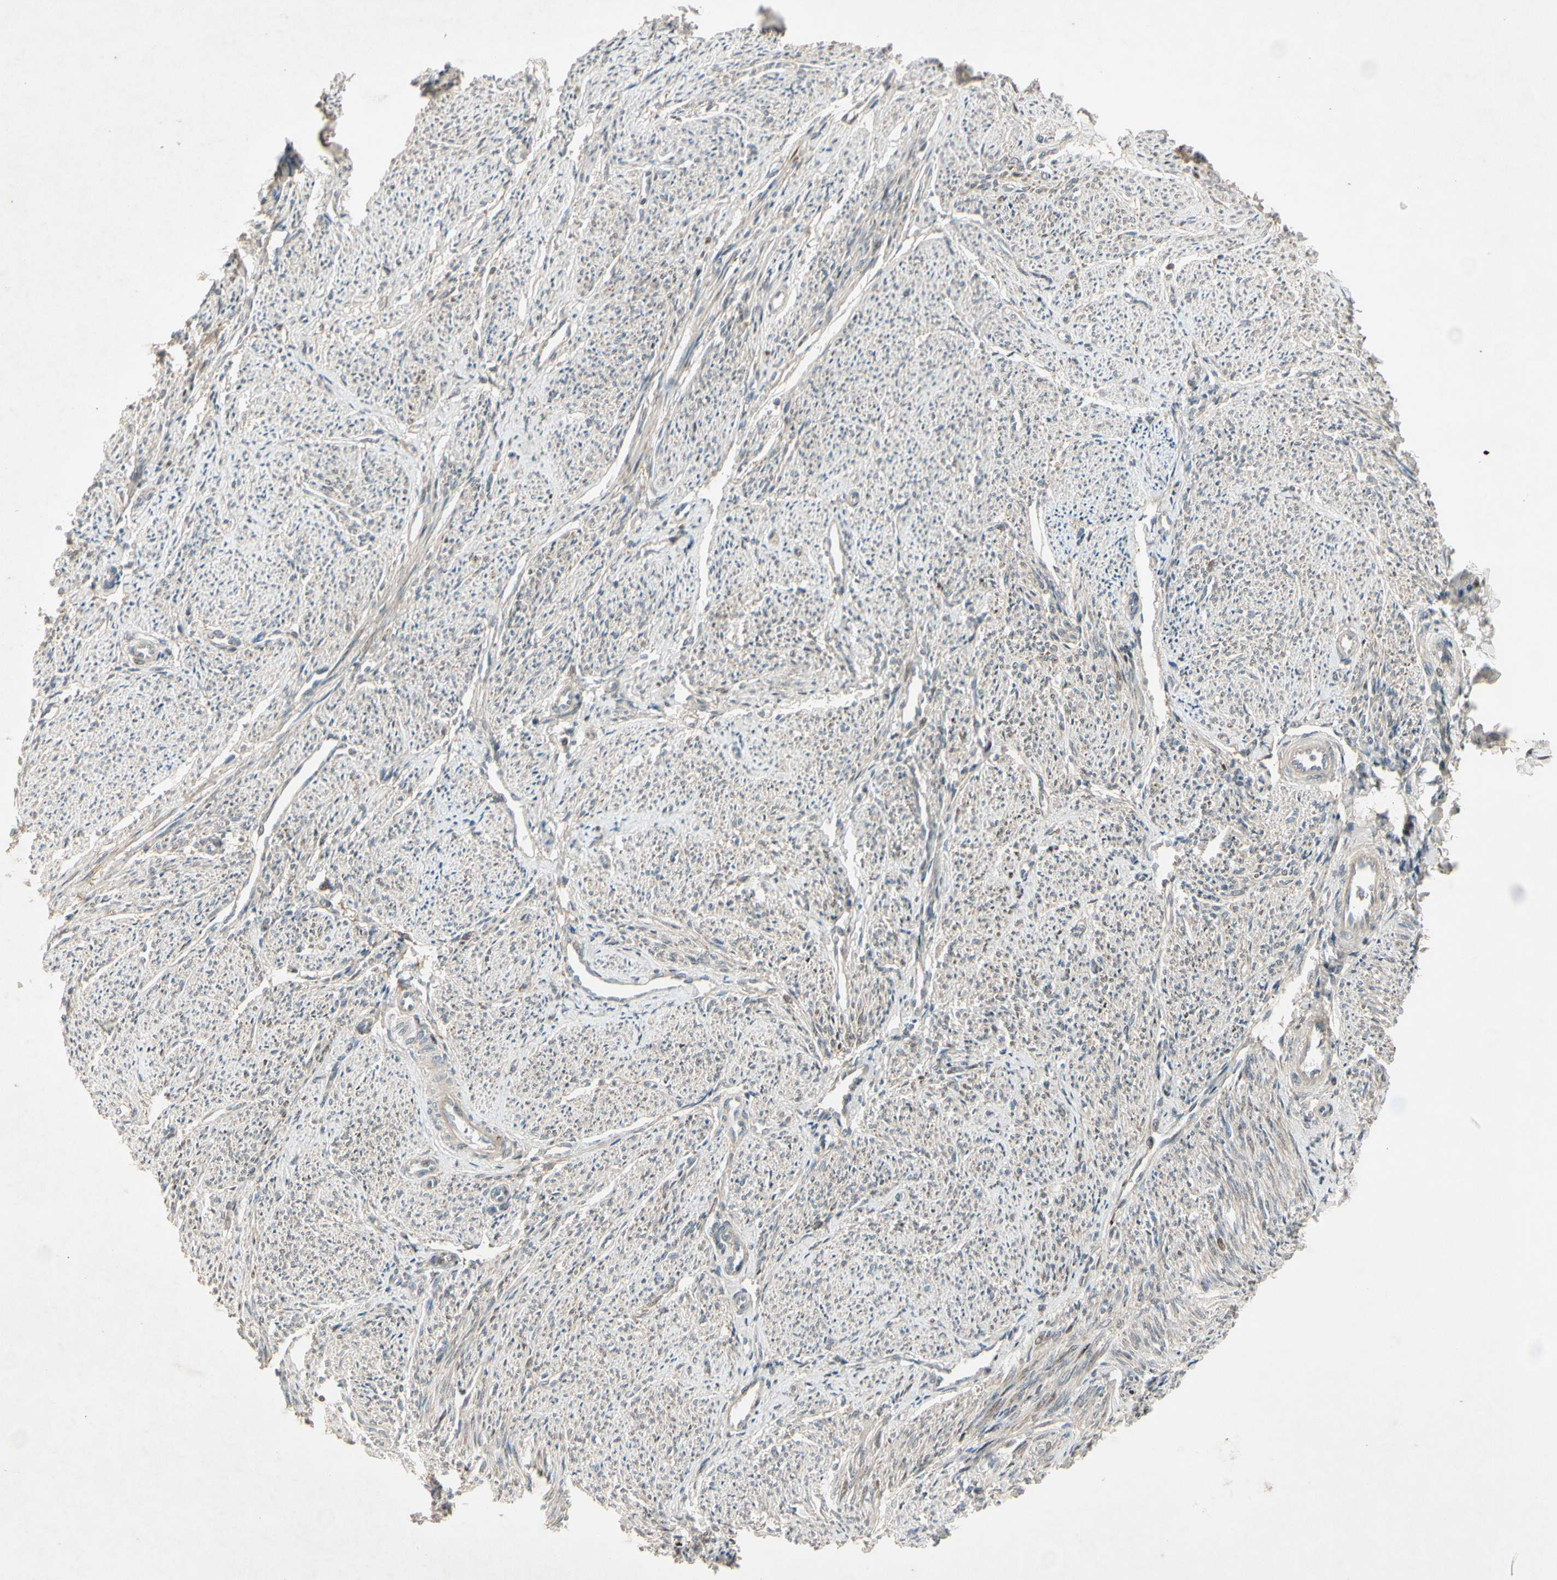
{"staining": {"intensity": "weak", "quantity": "25%-75%", "location": "cytoplasmic/membranous"}, "tissue": "smooth muscle", "cell_type": "Smooth muscle cells", "image_type": "normal", "snomed": [{"axis": "morphology", "description": "Normal tissue, NOS"}, {"axis": "topography", "description": "Smooth muscle"}], "caption": "The photomicrograph exhibits a brown stain indicating the presence of a protein in the cytoplasmic/membranous of smooth muscle cells in smooth muscle. The staining was performed using DAB (3,3'-diaminobenzidine) to visualize the protein expression in brown, while the nuclei were stained in blue with hematoxylin (Magnification: 20x).", "gene": "FHDC1", "patient": {"sex": "female", "age": 65}}